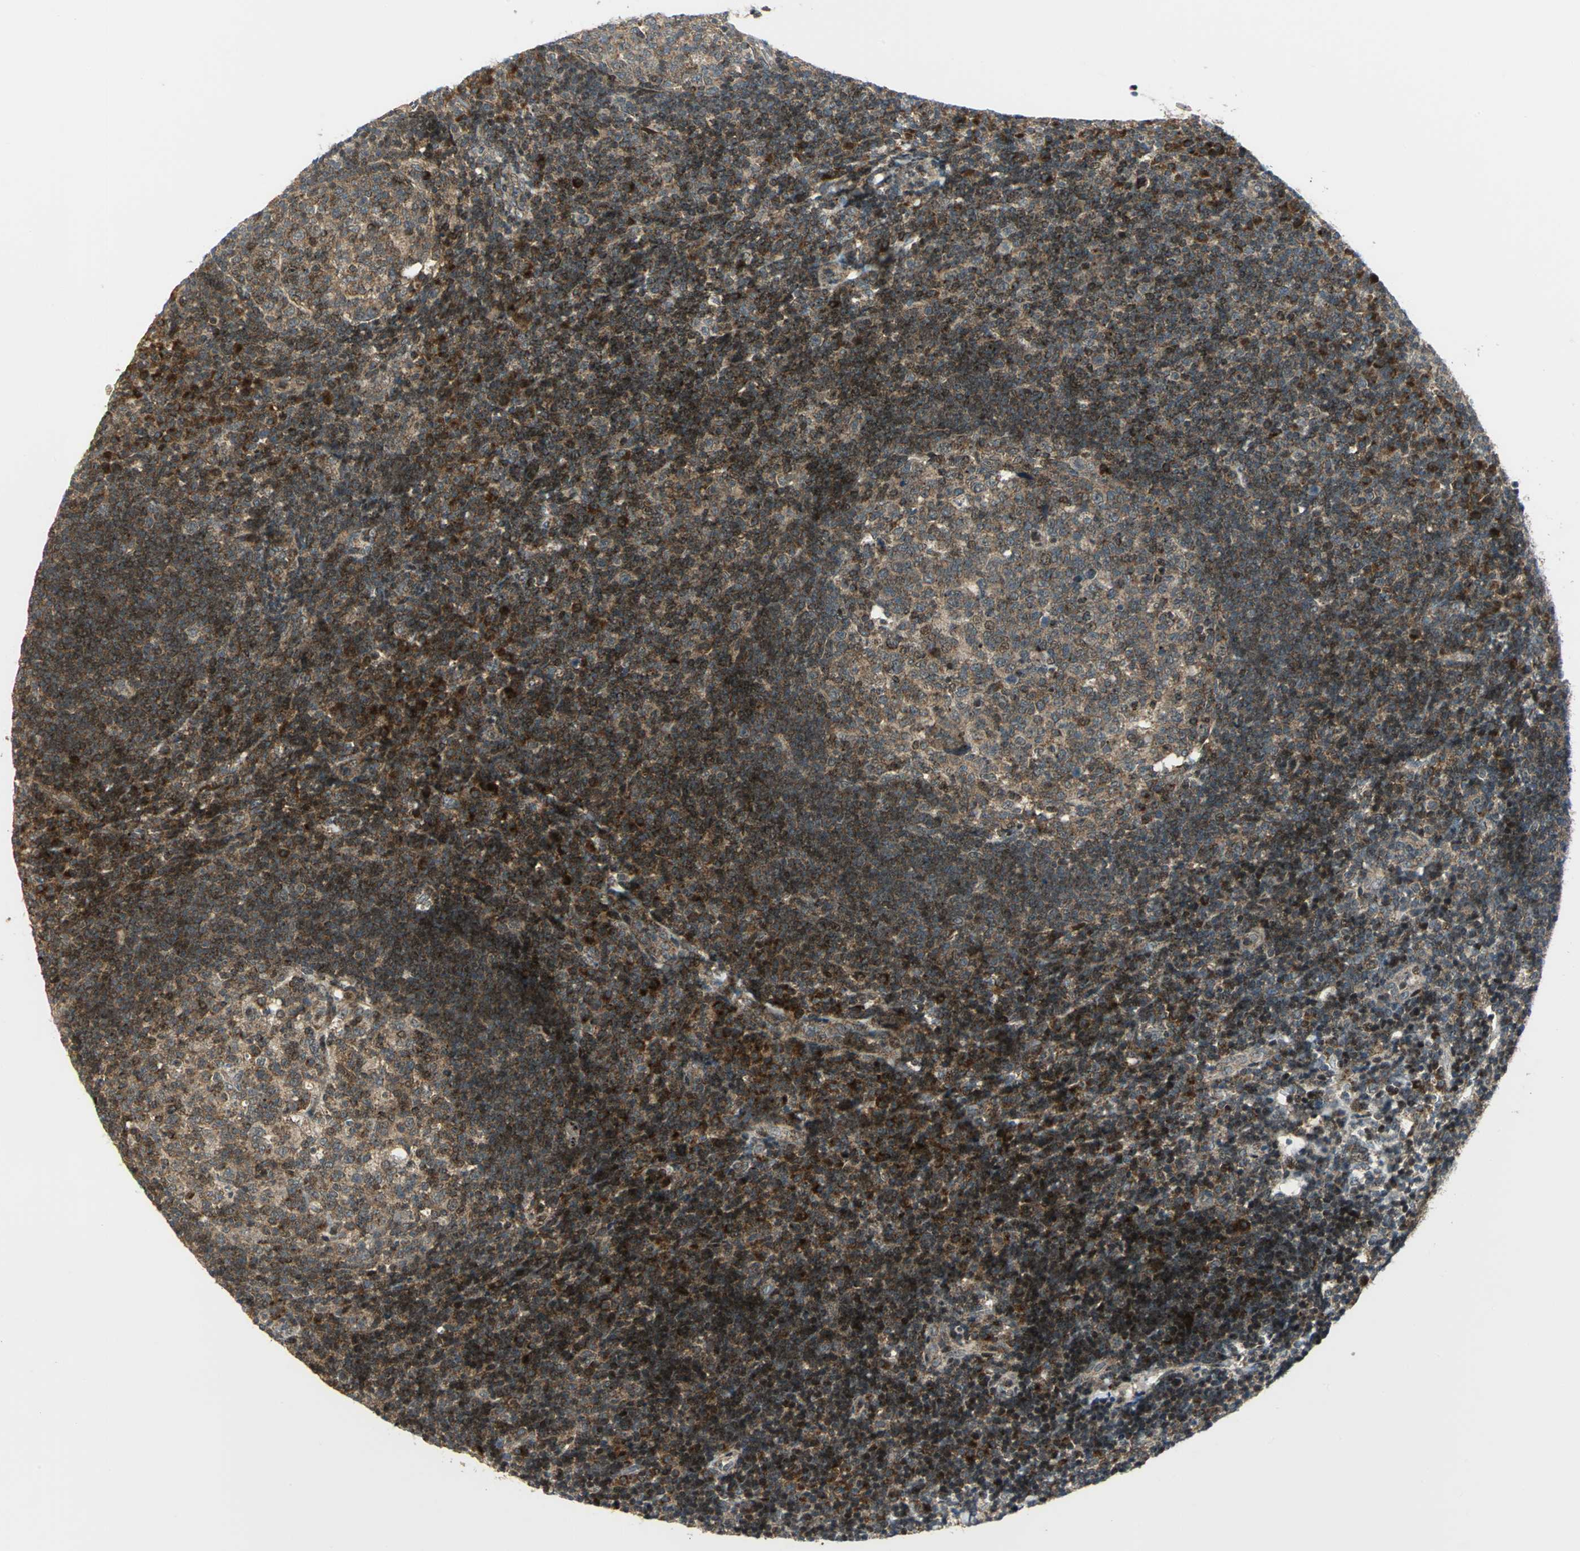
{"staining": {"intensity": "moderate", "quantity": ">75%", "location": "cytoplasmic/membranous"}, "tissue": "tonsil", "cell_type": "Germinal center cells", "image_type": "normal", "snomed": [{"axis": "morphology", "description": "Normal tissue, NOS"}, {"axis": "topography", "description": "Tonsil"}], "caption": "Protein analysis of normal tonsil shows moderate cytoplasmic/membranous expression in approximately >75% of germinal center cells. (DAB IHC with brightfield microscopy, high magnification).", "gene": "ATP6V1A", "patient": {"sex": "female", "age": 40}}